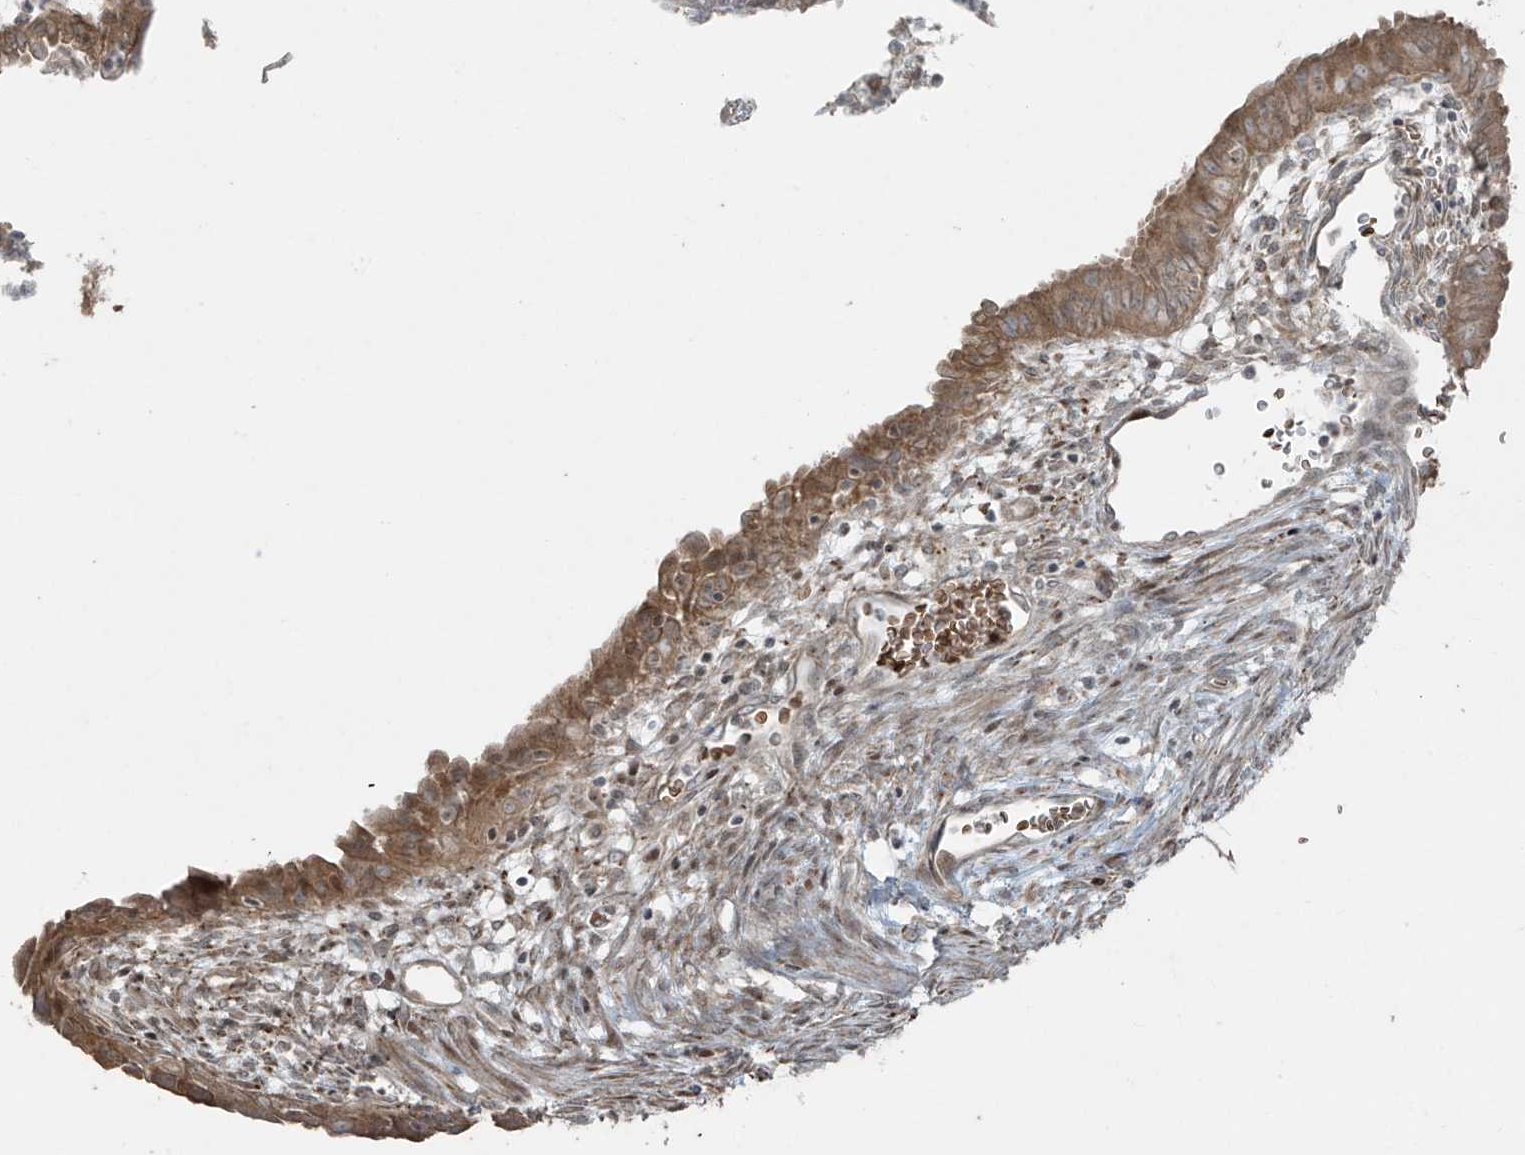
{"staining": {"intensity": "moderate", "quantity": "<25%", "location": "cytoplasmic/membranous"}, "tissue": "endometrial cancer", "cell_type": "Tumor cells", "image_type": "cancer", "snomed": [{"axis": "morphology", "description": "Adenocarcinoma, NOS"}, {"axis": "topography", "description": "Endometrium"}], "caption": "IHC photomicrograph of neoplastic tissue: adenocarcinoma (endometrial) stained using immunohistochemistry (IHC) displays low levels of moderate protein expression localized specifically in the cytoplasmic/membranous of tumor cells, appearing as a cytoplasmic/membranous brown color.", "gene": "TTC22", "patient": {"sex": "female", "age": 51}}